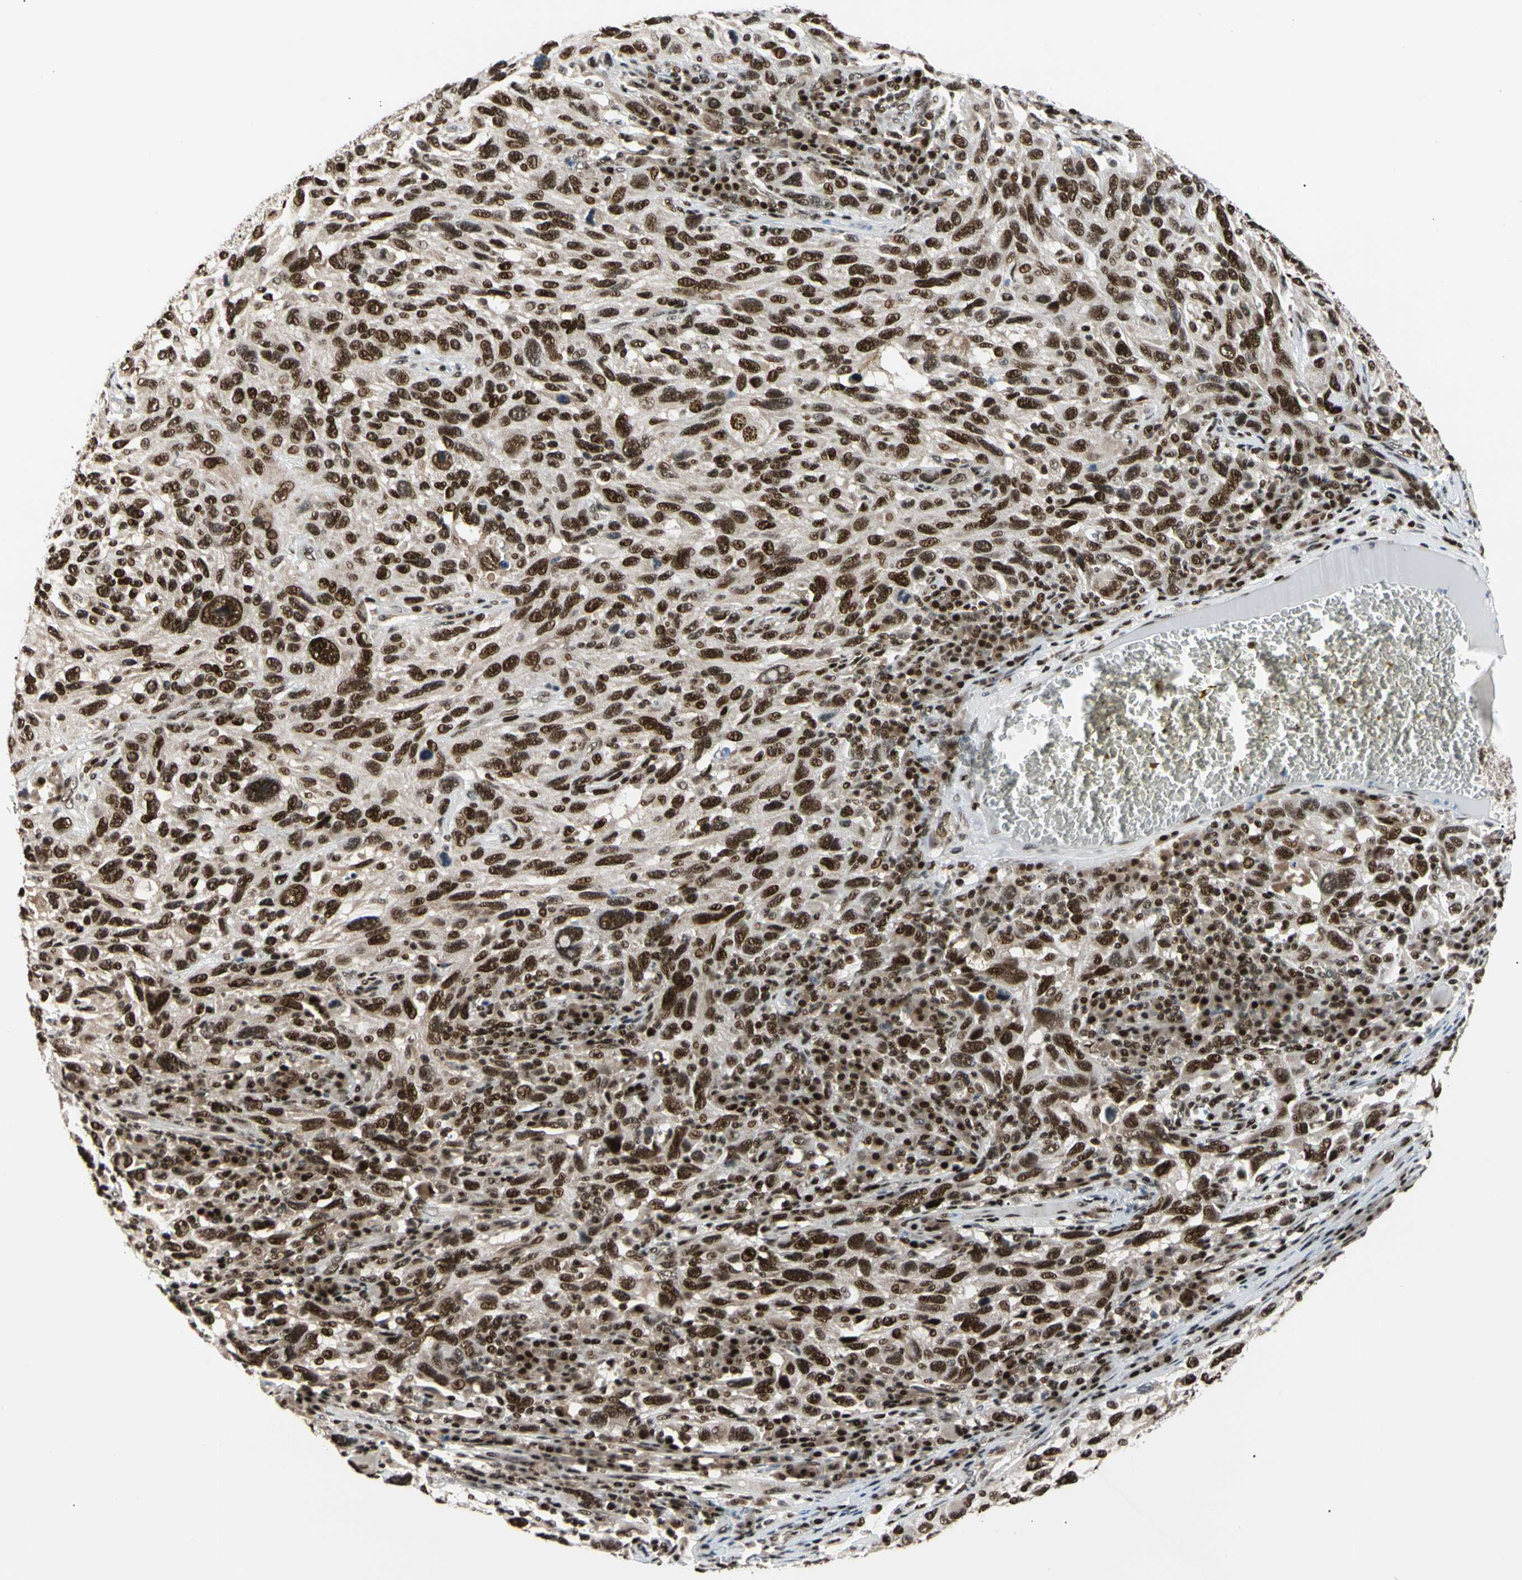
{"staining": {"intensity": "strong", "quantity": ">75%", "location": "nuclear"}, "tissue": "melanoma", "cell_type": "Tumor cells", "image_type": "cancer", "snomed": [{"axis": "morphology", "description": "Malignant melanoma, NOS"}, {"axis": "topography", "description": "Skin"}], "caption": "Human malignant melanoma stained for a protein (brown) shows strong nuclear positive staining in about >75% of tumor cells.", "gene": "E2F1", "patient": {"sex": "male", "age": 53}}